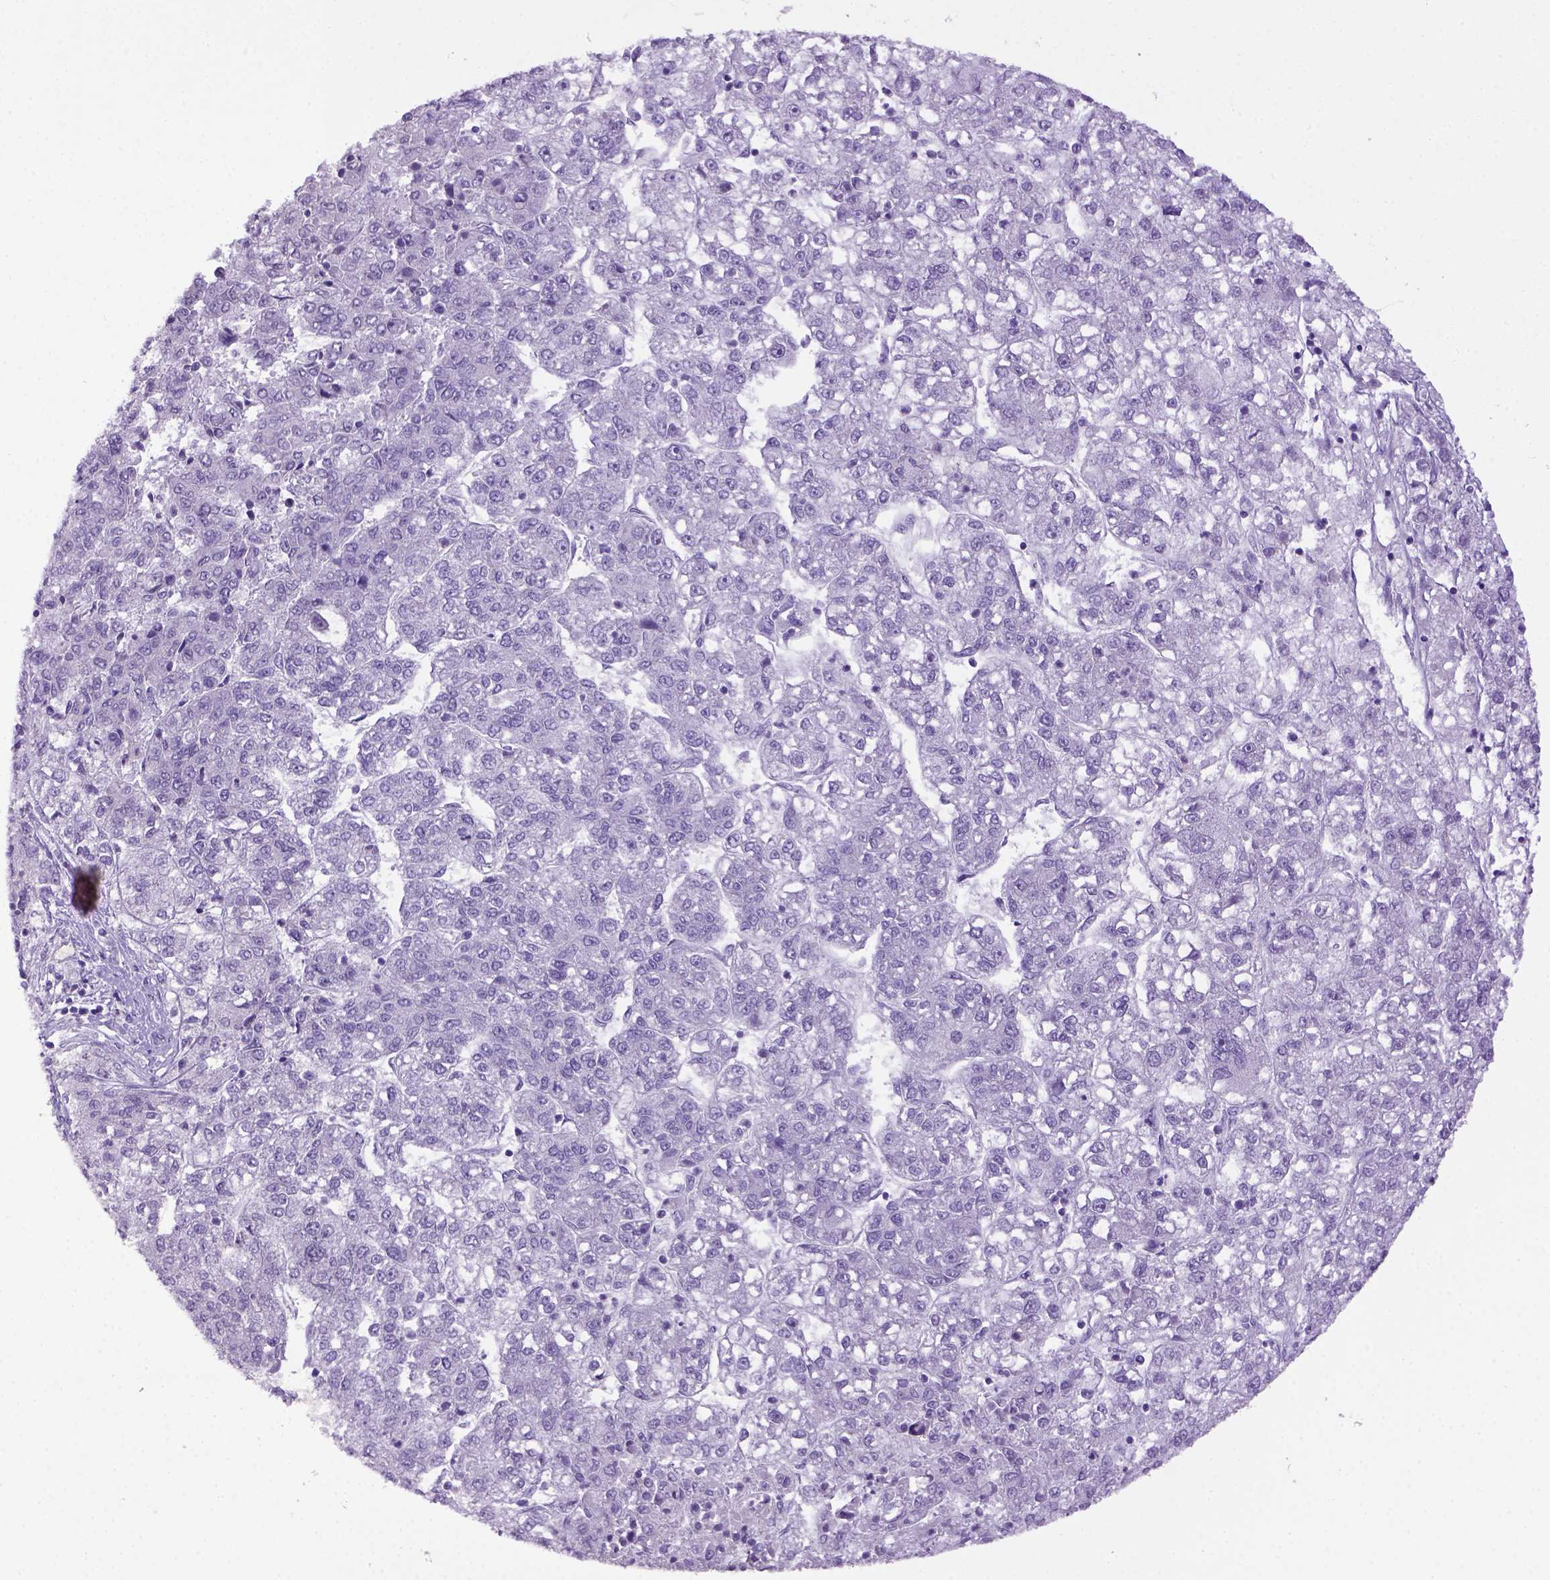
{"staining": {"intensity": "negative", "quantity": "none", "location": "none"}, "tissue": "liver cancer", "cell_type": "Tumor cells", "image_type": "cancer", "snomed": [{"axis": "morphology", "description": "Carcinoma, Hepatocellular, NOS"}, {"axis": "topography", "description": "Liver"}], "caption": "Immunohistochemical staining of hepatocellular carcinoma (liver) displays no significant staining in tumor cells. (DAB (3,3'-diaminobenzidine) immunohistochemistry visualized using brightfield microscopy, high magnification).", "gene": "ITIH4", "patient": {"sex": "male", "age": 56}}